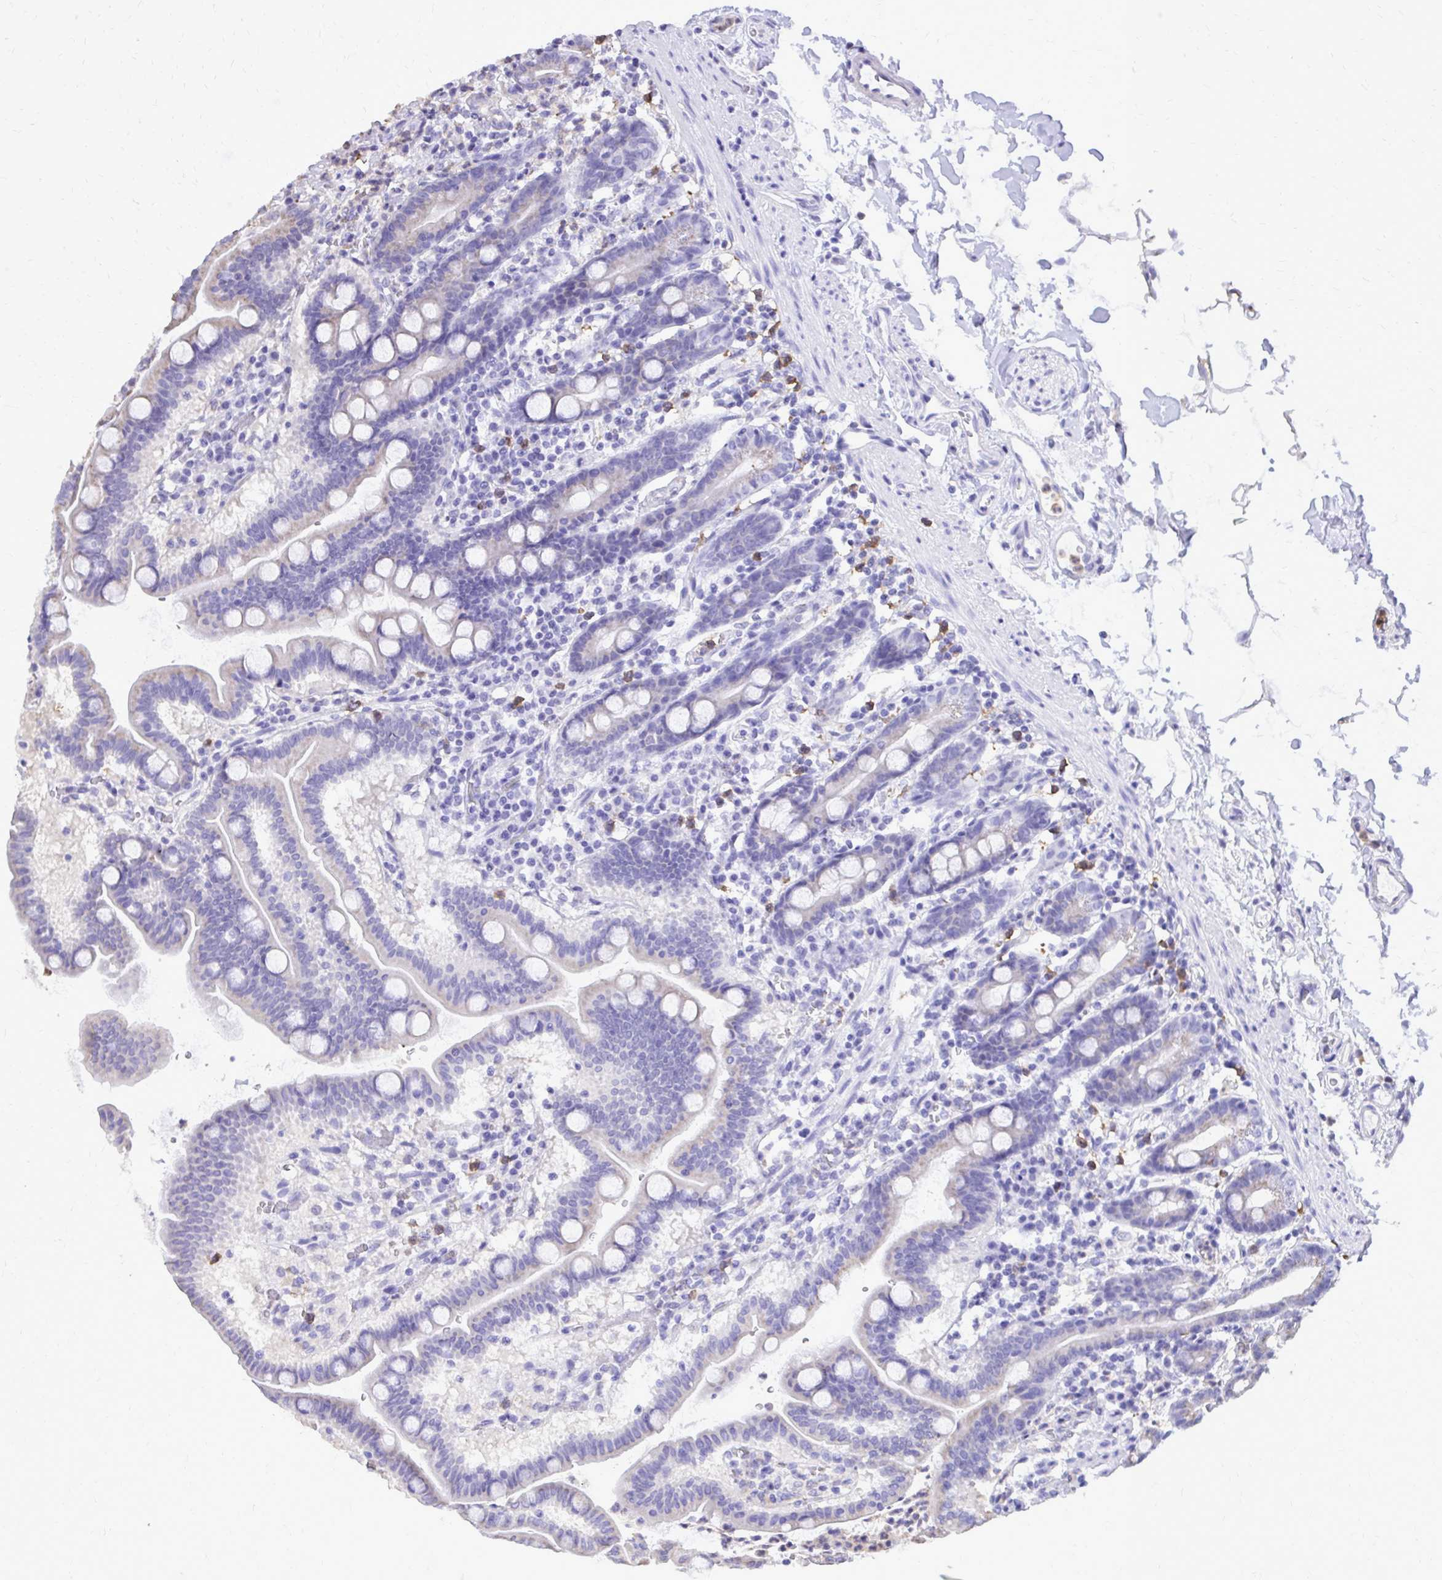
{"staining": {"intensity": "weak", "quantity": "25%-75%", "location": "cytoplasmic/membranous"}, "tissue": "duodenum", "cell_type": "Glandular cells", "image_type": "normal", "snomed": [{"axis": "morphology", "description": "Normal tissue, NOS"}, {"axis": "topography", "description": "Pancreas"}, {"axis": "topography", "description": "Duodenum"}], "caption": "Protein analysis of normal duodenum reveals weak cytoplasmic/membranous expression in approximately 25%-75% of glandular cells. Using DAB (brown) and hematoxylin (blue) stains, captured at high magnification using brightfield microscopy.", "gene": "CAT", "patient": {"sex": "male", "age": 59}}